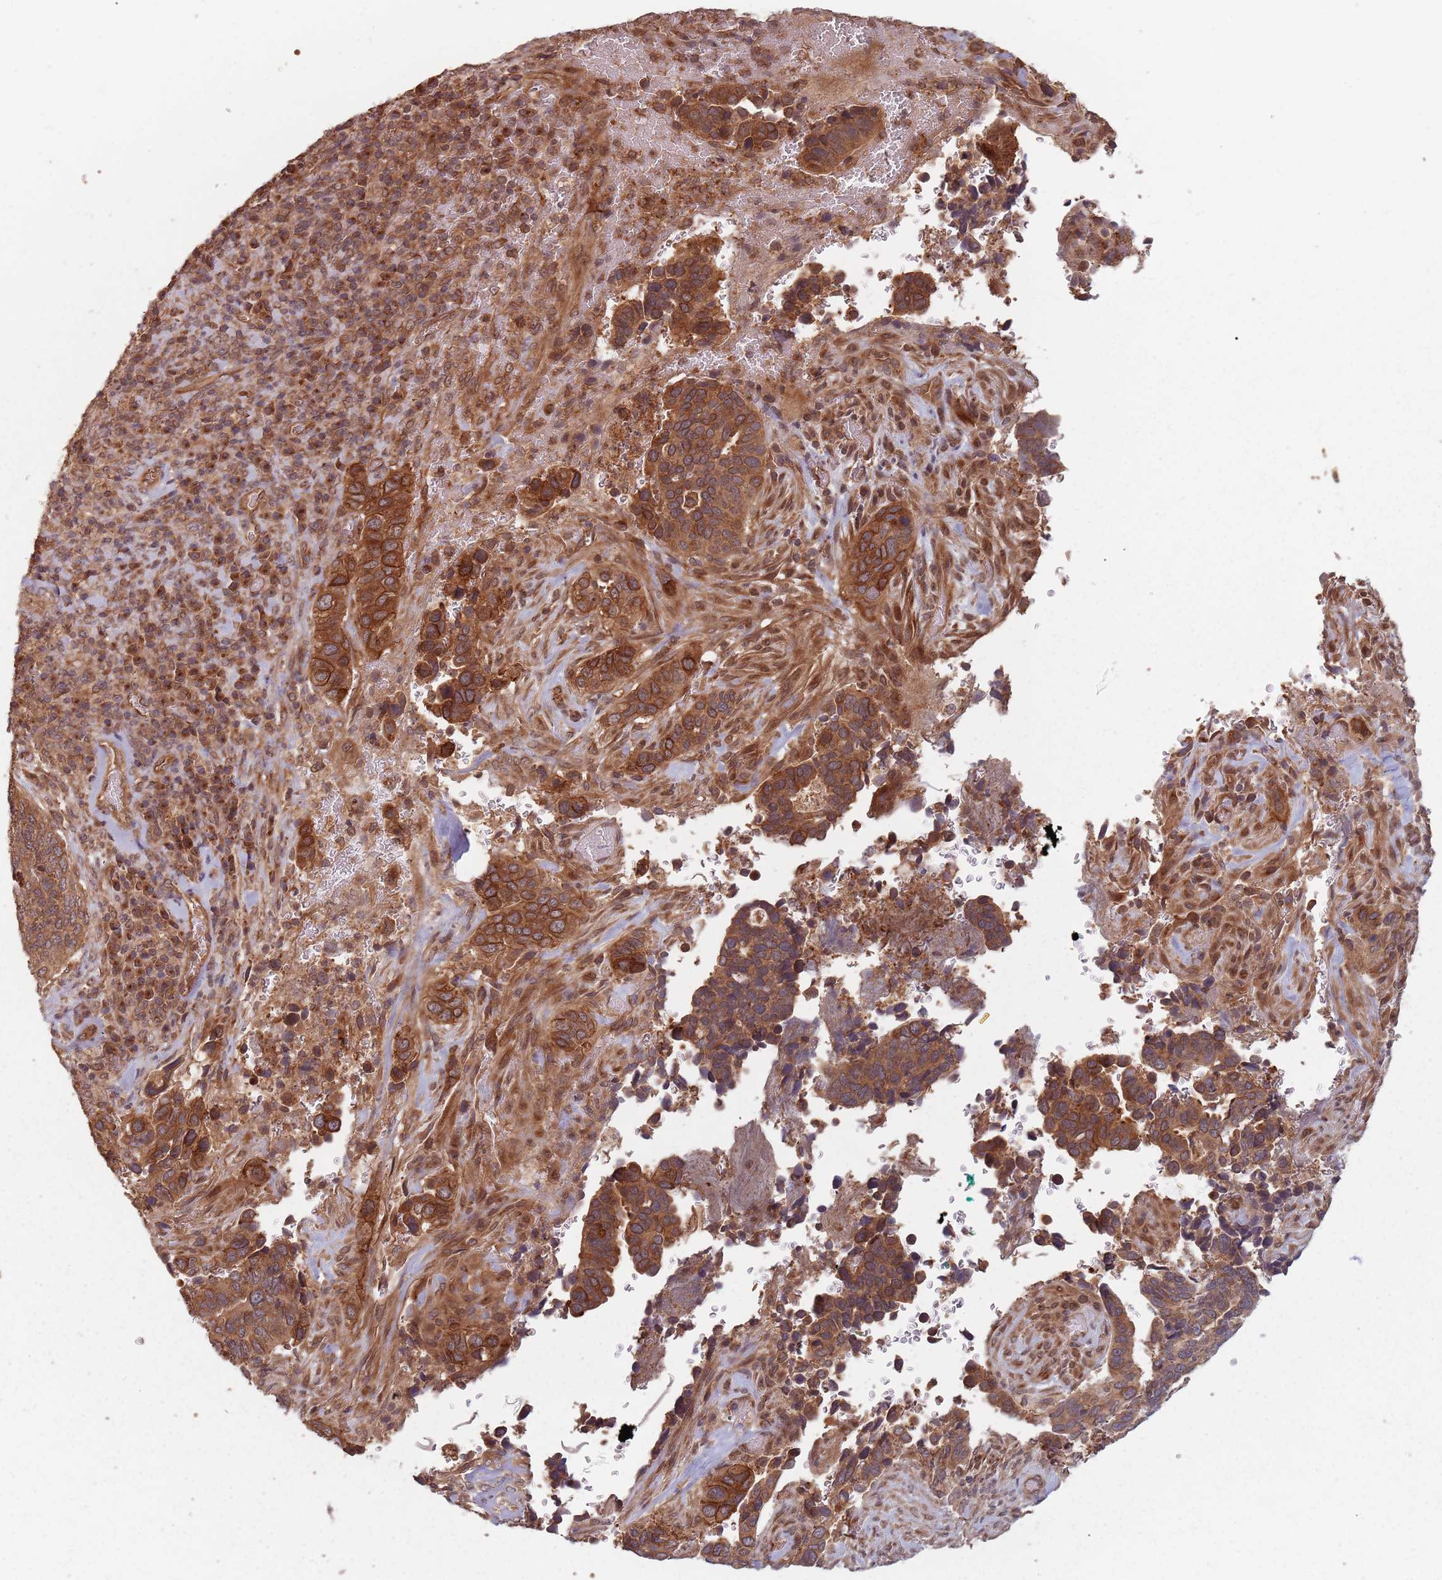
{"staining": {"intensity": "strong", "quantity": ">75%", "location": "cytoplasmic/membranous"}, "tissue": "cervical cancer", "cell_type": "Tumor cells", "image_type": "cancer", "snomed": [{"axis": "morphology", "description": "Squamous cell carcinoma, NOS"}, {"axis": "topography", "description": "Cervix"}], "caption": "This micrograph demonstrates cervical cancer stained with IHC to label a protein in brown. The cytoplasmic/membranous of tumor cells show strong positivity for the protein. Nuclei are counter-stained blue.", "gene": "C3orf14", "patient": {"sex": "female", "age": 38}}